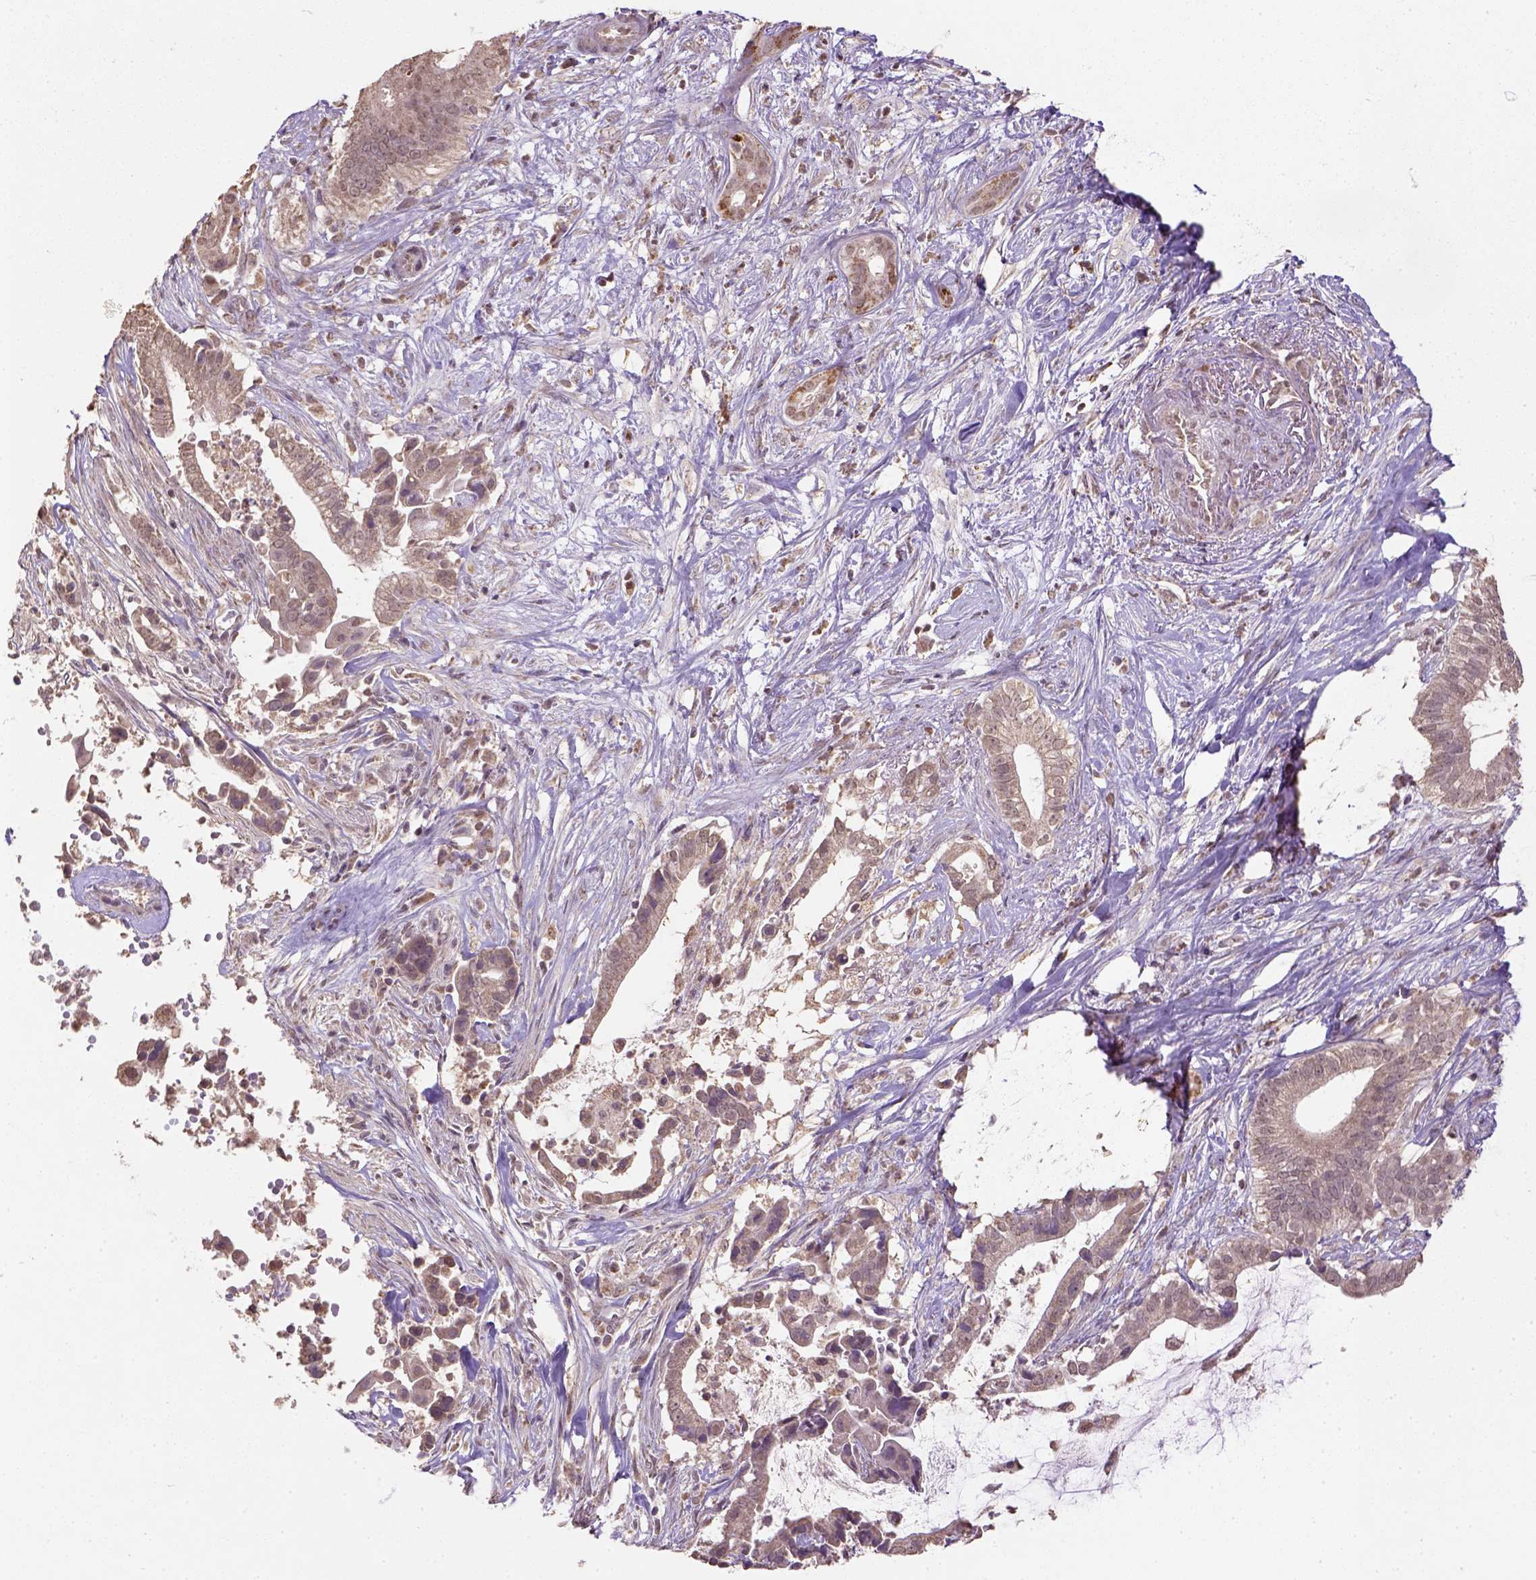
{"staining": {"intensity": "weak", "quantity": ">75%", "location": "cytoplasmic/membranous"}, "tissue": "pancreatic cancer", "cell_type": "Tumor cells", "image_type": "cancer", "snomed": [{"axis": "morphology", "description": "Adenocarcinoma, NOS"}, {"axis": "topography", "description": "Pancreas"}], "caption": "Immunohistochemical staining of adenocarcinoma (pancreatic) displays low levels of weak cytoplasmic/membranous protein positivity in about >75% of tumor cells.", "gene": "NUDT10", "patient": {"sex": "male", "age": 61}}